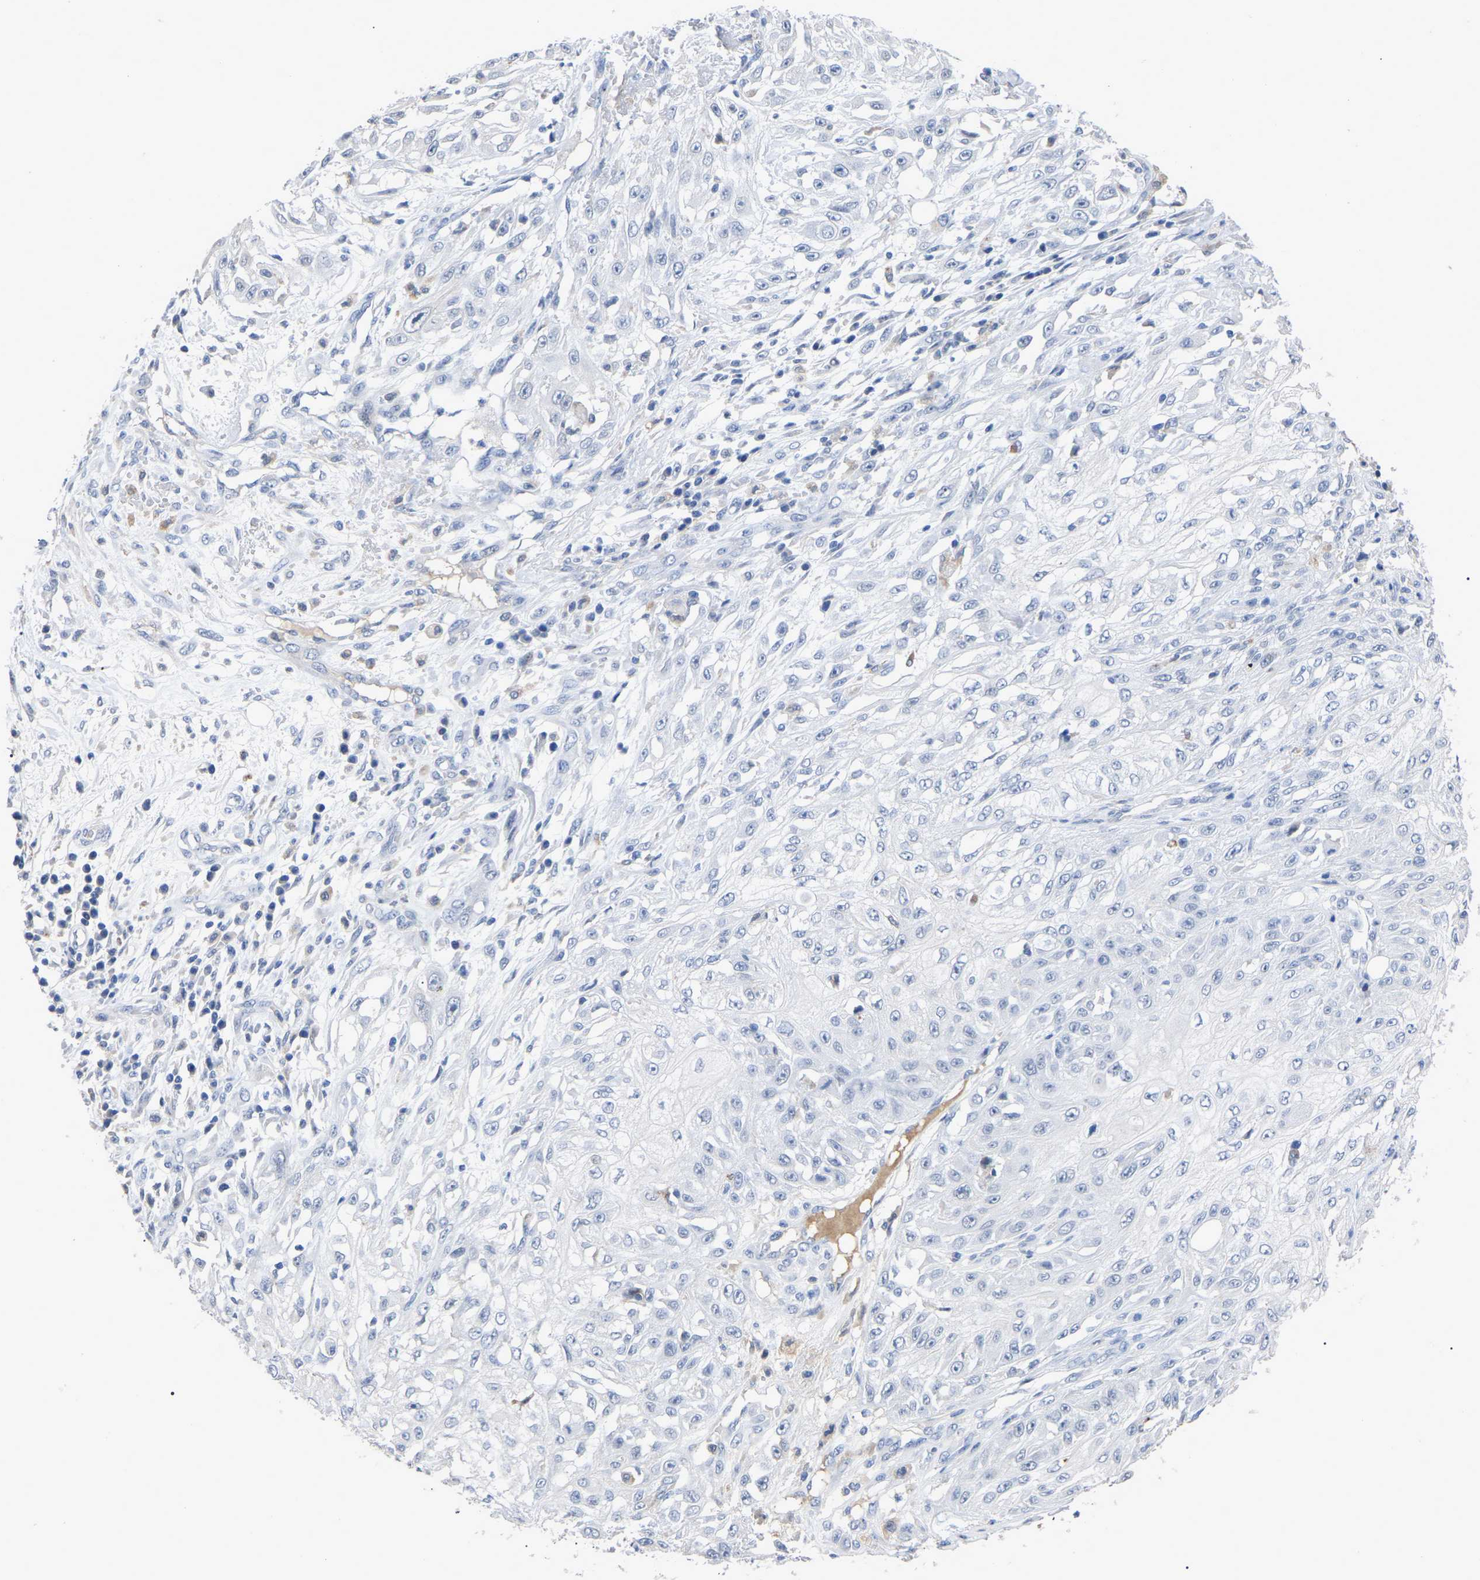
{"staining": {"intensity": "negative", "quantity": "none", "location": "none"}, "tissue": "skin cancer", "cell_type": "Tumor cells", "image_type": "cancer", "snomed": [{"axis": "morphology", "description": "Squamous cell carcinoma, NOS"}, {"axis": "morphology", "description": "Squamous cell carcinoma, metastatic, NOS"}, {"axis": "topography", "description": "Skin"}, {"axis": "topography", "description": "Lymph node"}], "caption": "This image is of metastatic squamous cell carcinoma (skin) stained with immunohistochemistry (IHC) to label a protein in brown with the nuclei are counter-stained blue. There is no staining in tumor cells.", "gene": "SMPD2", "patient": {"sex": "male", "age": 75}}